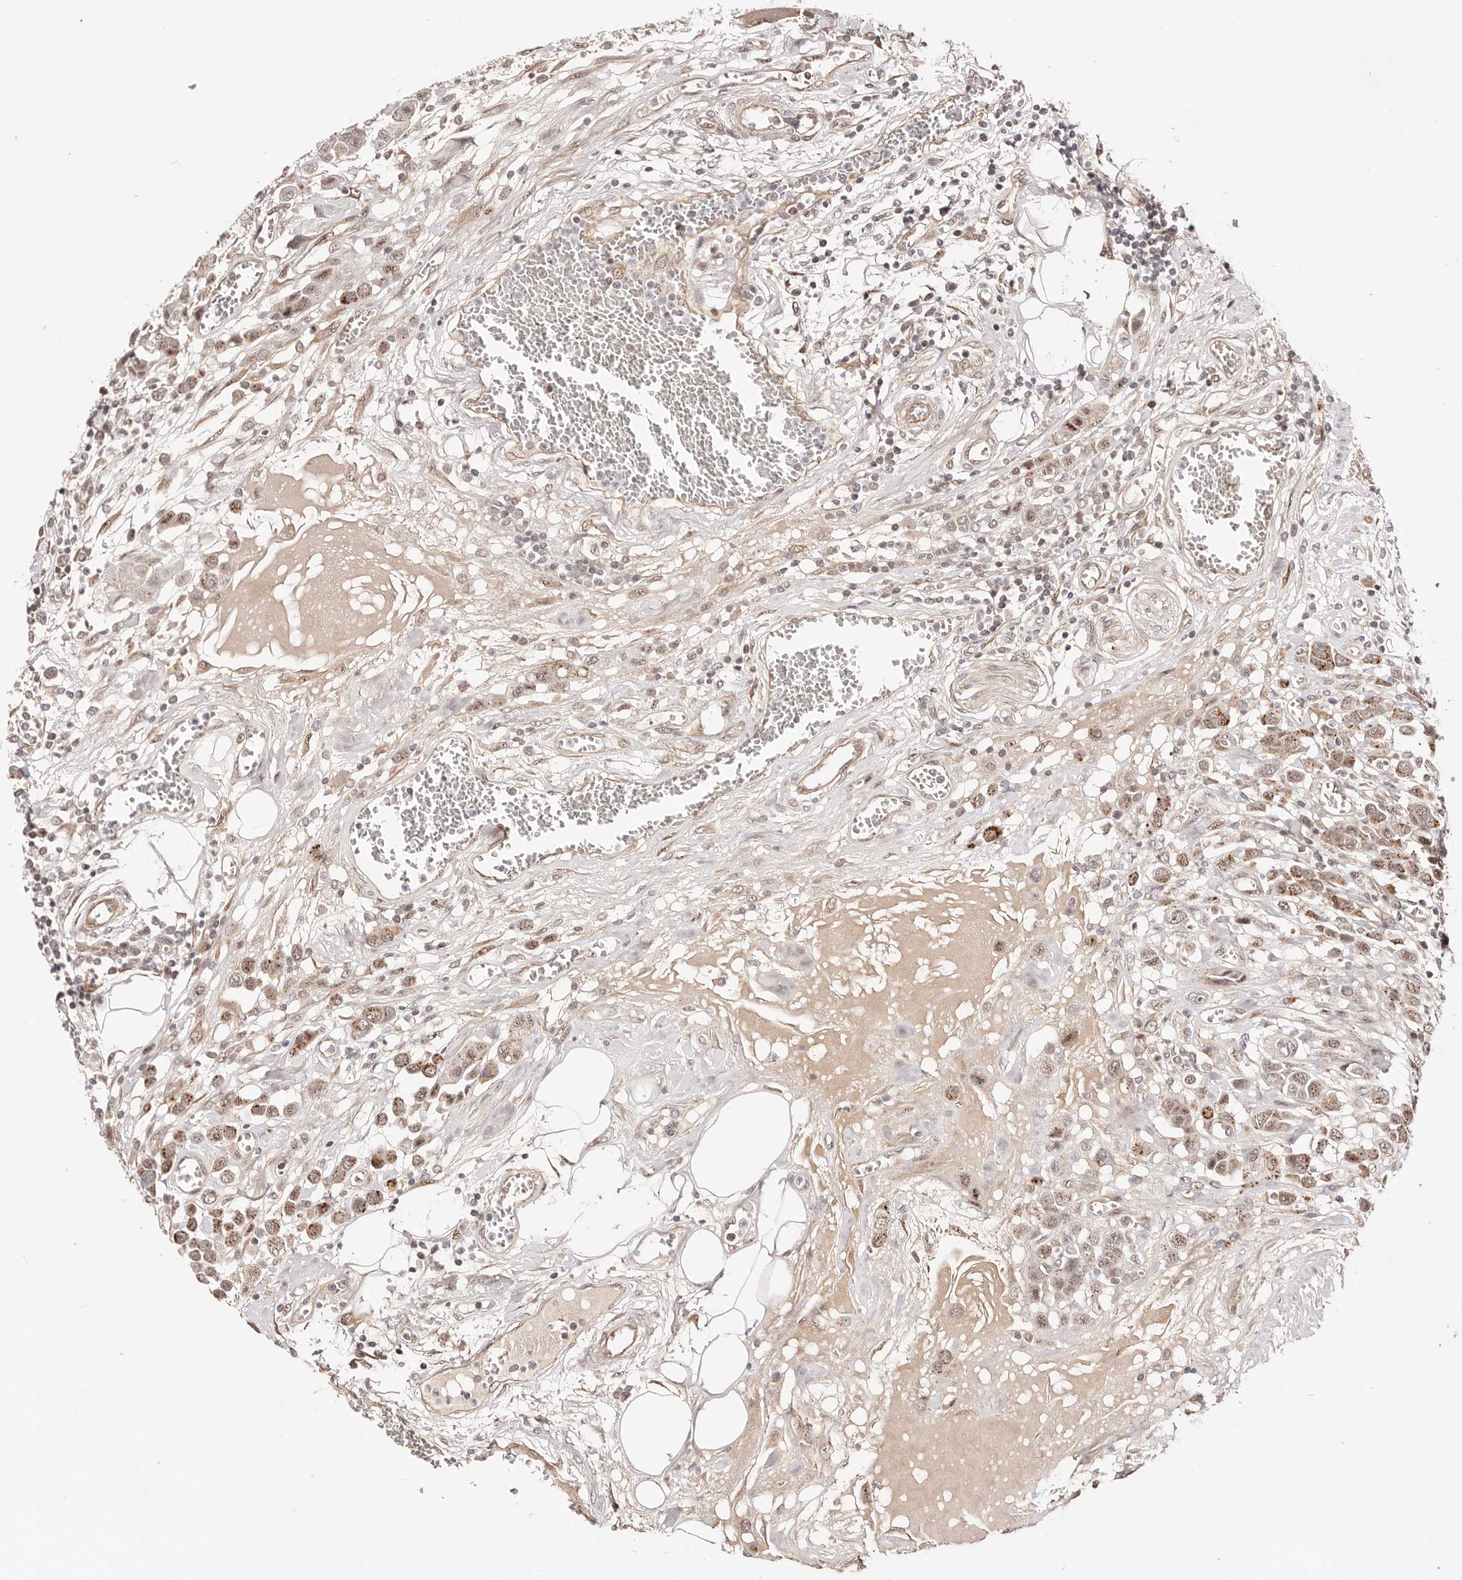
{"staining": {"intensity": "moderate", "quantity": ">75%", "location": "nuclear"}, "tissue": "urothelial cancer", "cell_type": "Tumor cells", "image_type": "cancer", "snomed": [{"axis": "morphology", "description": "Urothelial carcinoma, High grade"}, {"axis": "topography", "description": "Urinary bladder"}], "caption": "Urothelial cancer was stained to show a protein in brown. There is medium levels of moderate nuclear staining in about >75% of tumor cells.", "gene": "WRN", "patient": {"sex": "male", "age": 50}}